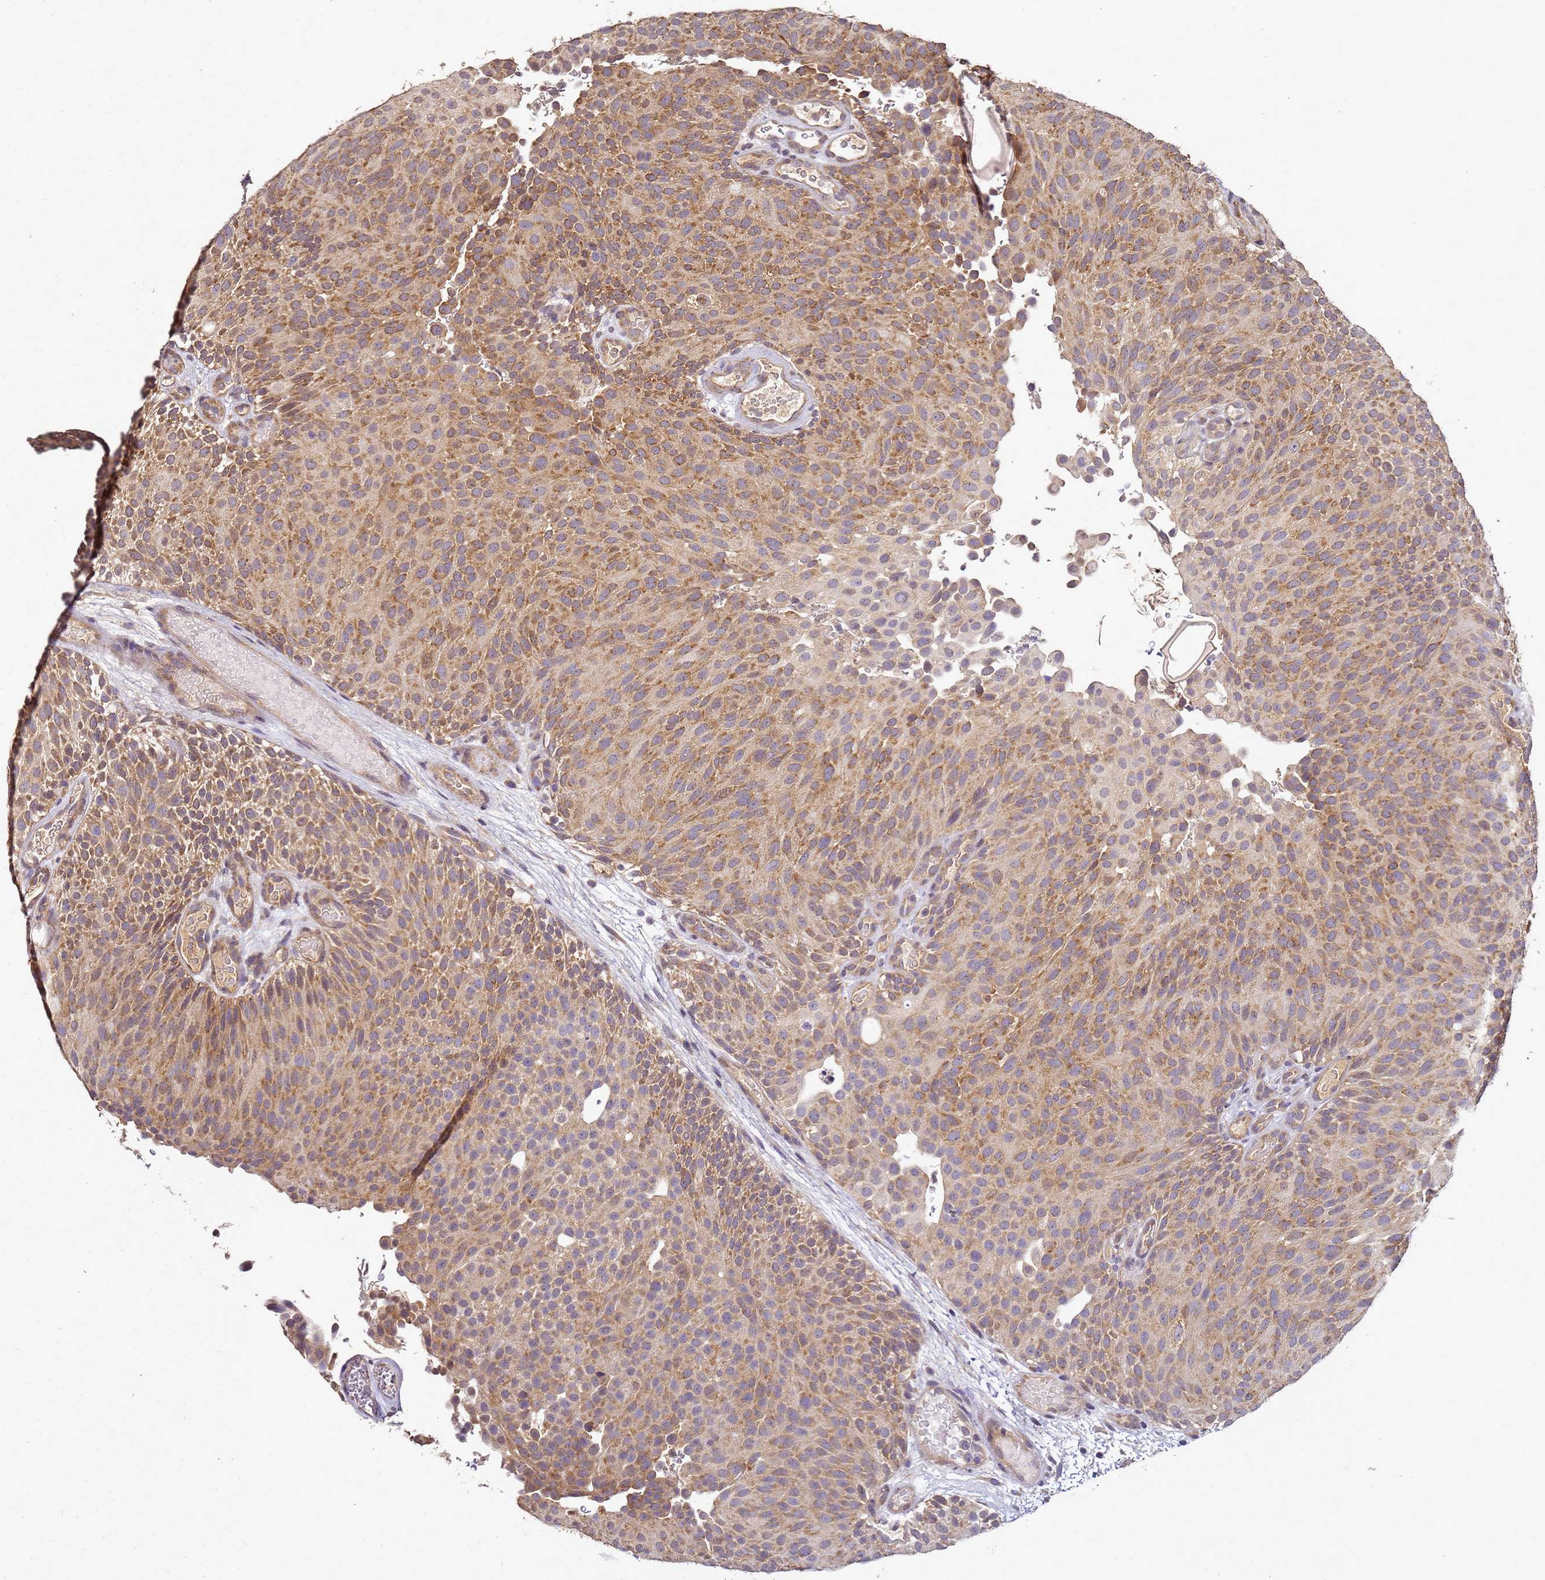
{"staining": {"intensity": "moderate", "quantity": ">75%", "location": "cytoplasmic/membranous"}, "tissue": "urothelial cancer", "cell_type": "Tumor cells", "image_type": "cancer", "snomed": [{"axis": "morphology", "description": "Urothelial carcinoma, Low grade"}, {"axis": "topography", "description": "Urinary bladder"}], "caption": "A brown stain shows moderate cytoplasmic/membranous expression of a protein in low-grade urothelial carcinoma tumor cells. The staining was performed using DAB to visualize the protein expression in brown, while the nuclei were stained in blue with hematoxylin (Magnification: 20x).", "gene": "ANKRD17", "patient": {"sex": "male", "age": 78}}